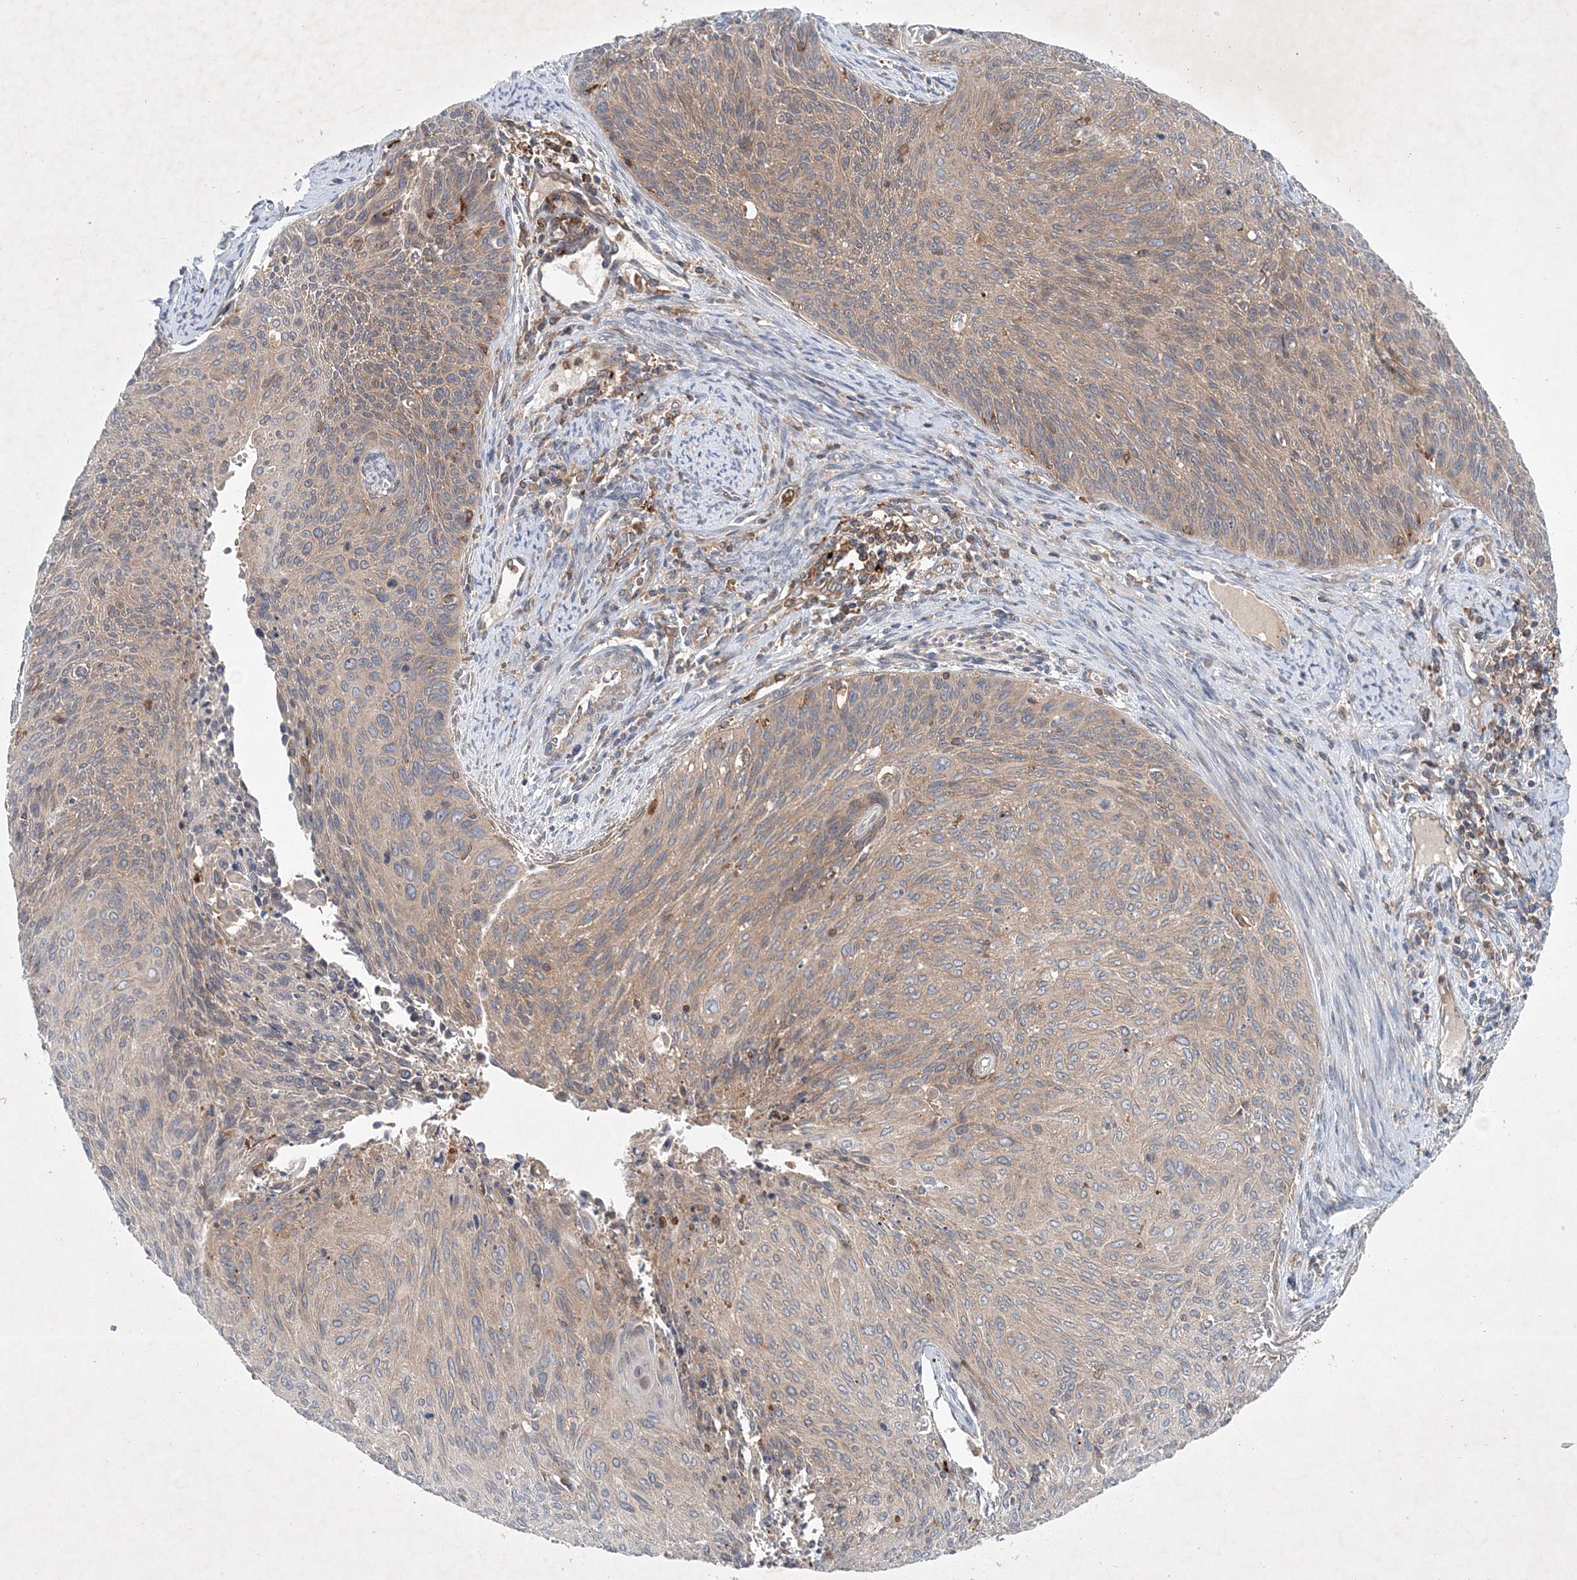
{"staining": {"intensity": "weak", "quantity": "25%-75%", "location": "cytoplasmic/membranous"}, "tissue": "cervical cancer", "cell_type": "Tumor cells", "image_type": "cancer", "snomed": [{"axis": "morphology", "description": "Squamous cell carcinoma, NOS"}, {"axis": "topography", "description": "Cervix"}], "caption": "Immunohistochemical staining of cervical squamous cell carcinoma displays low levels of weak cytoplasmic/membranous positivity in about 25%-75% of tumor cells.", "gene": "P2RY10", "patient": {"sex": "female", "age": 55}}